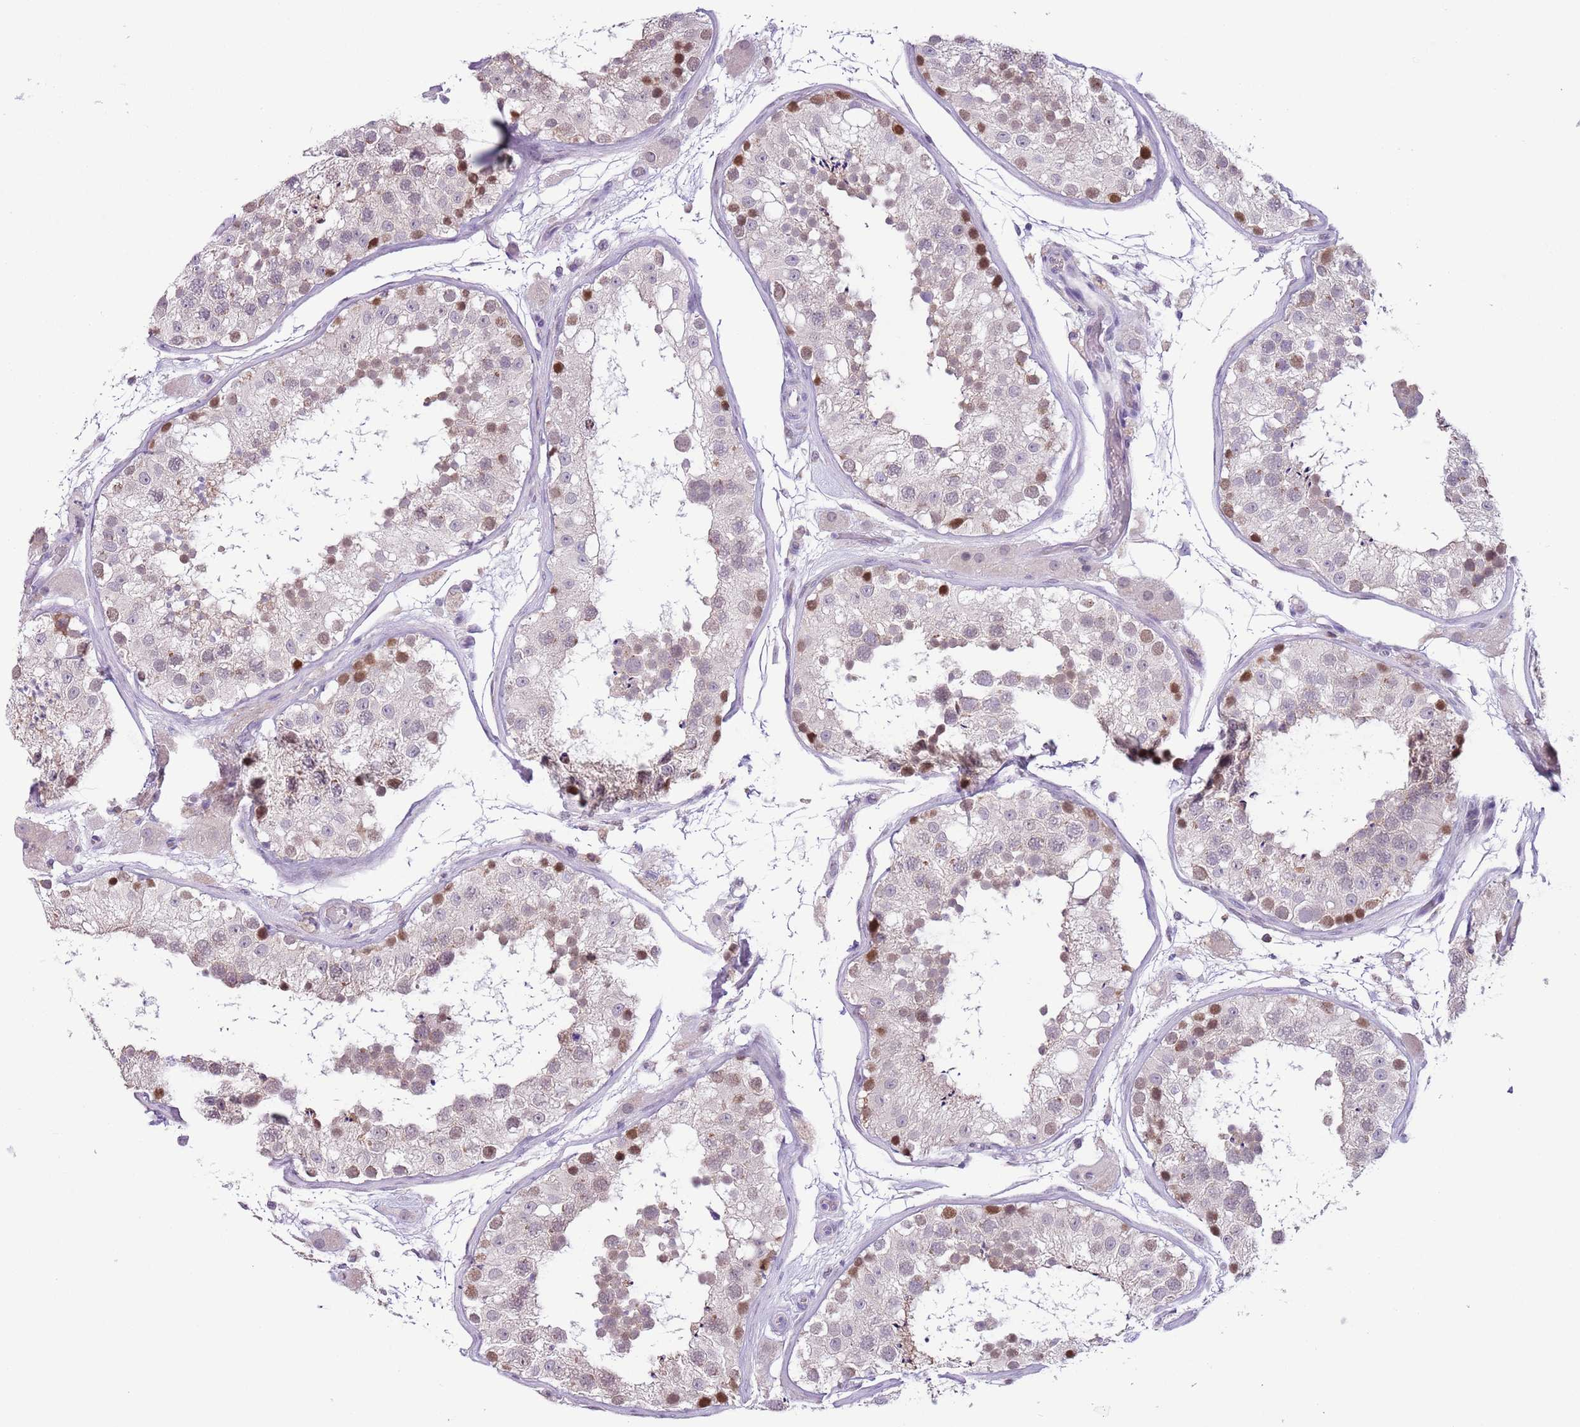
{"staining": {"intensity": "moderate", "quantity": "25%-75%", "location": "nuclear"}, "tissue": "testis", "cell_type": "Cells in seminiferous ducts", "image_type": "normal", "snomed": [{"axis": "morphology", "description": "Normal tissue, NOS"}, {"axis": "topography", "description": "Testis"}], "caption": "High-power microscopy captured an immunohistochemistry histopathology image of normal testis, revealing moderate nuclear staining in approximately 25%-75% of cells in seminiferous ducts.", "gene": "ZNF576", "patient": {"sex": "male", "age": 26}}